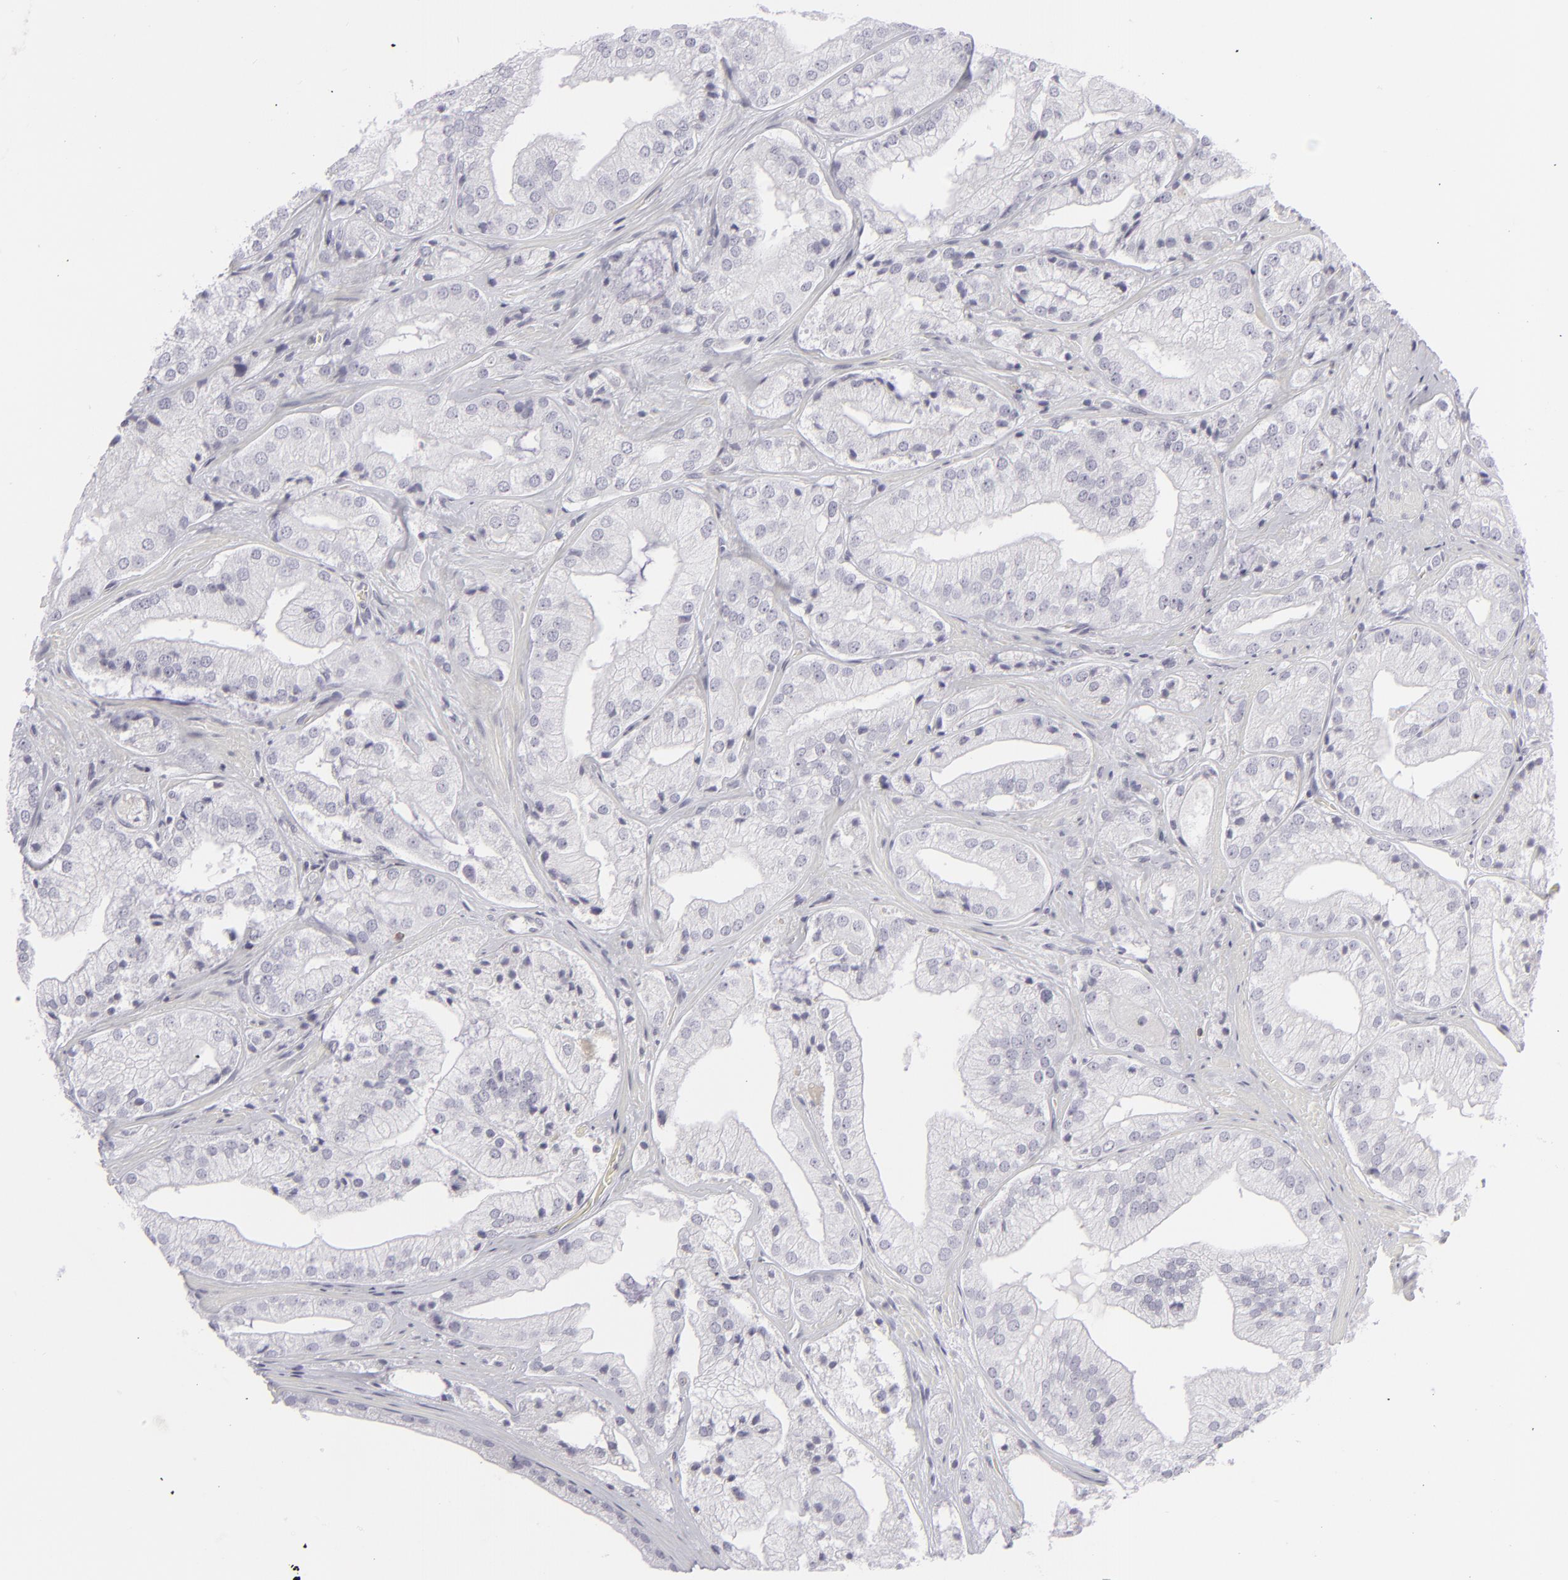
{"staining": {"intensity": "negative", "quantity": "none", "location": "none"}, "tissue": "prostate cancer", "cell_type": "Tumor cells", "image_type": "cancer", "snomed": [{"axis": "morphology", "description": "Adenocarcinoma, Low grade"}, {"axis": "topography", "description": "Prostate"}], "caption": "Image shows no protein expression in tumor cells of prostate adenocarcinoma (low-grade) tissue. Brightfield microscopy of IHC stained with DAB (3,3'-diaminobenzidine) (brown) and hematoxylin (blue), captured at high magnification.", "gene": "CD7", "patient": {"sex": "male", "age": 60}}